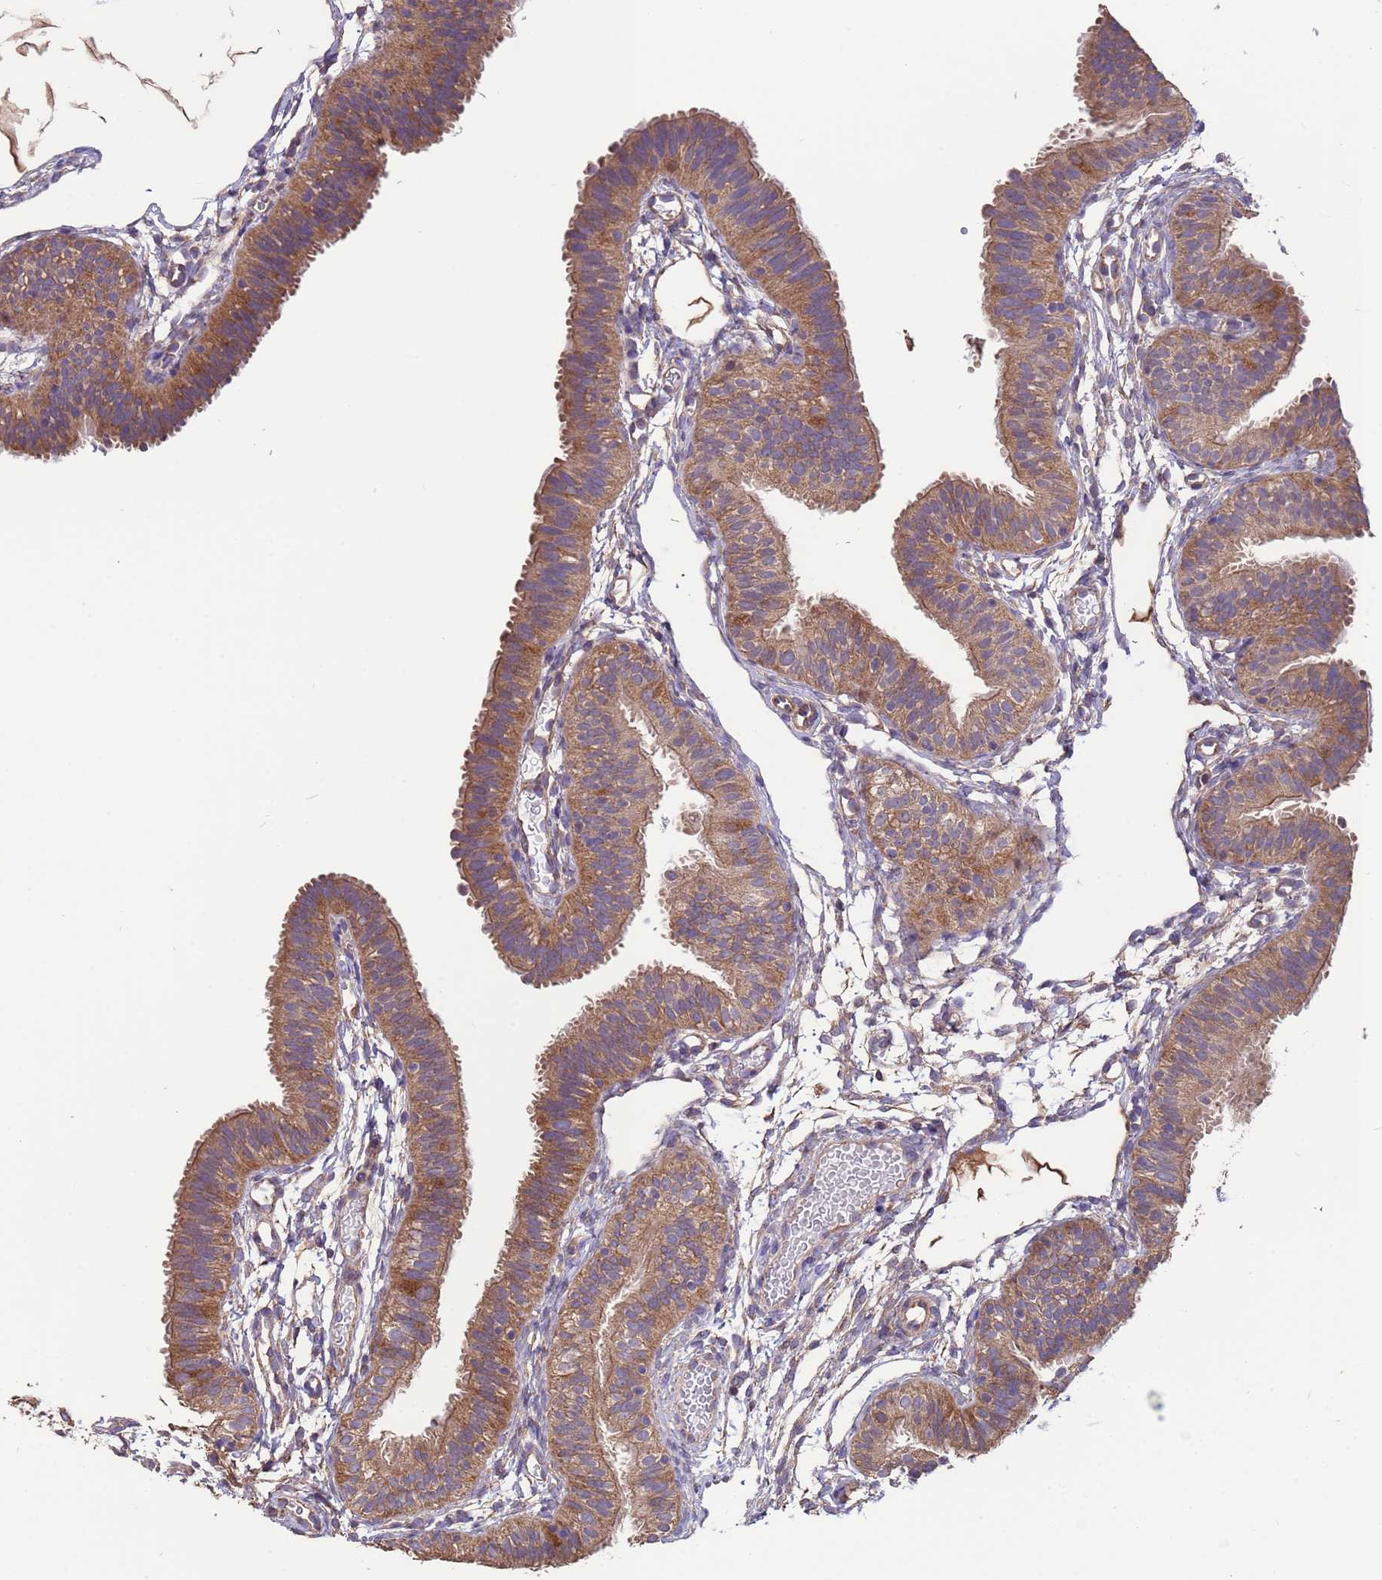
{"staining": {"intensity": "moderate", "quantity": ">75%", "location": "cytoplasmic/membranous"}, "tissue": "fallopian tube", "cell_type": "Glandular cells", "image_type": "normal", "snomed": [{"axis": "morphology", "description": "Normal tissue, NOS"}, {"axis": "topography", "description": "Fallopian tube"}], "caption": "Unremarkable fallopian tube was stained to show a protein in brown. There is medium levels of moderate cytoplasmic/membranous staining in about >75% of glandular cells.", "gene": "EEF1AKMT1", "patient": {"sex": "female", "age": 35}}